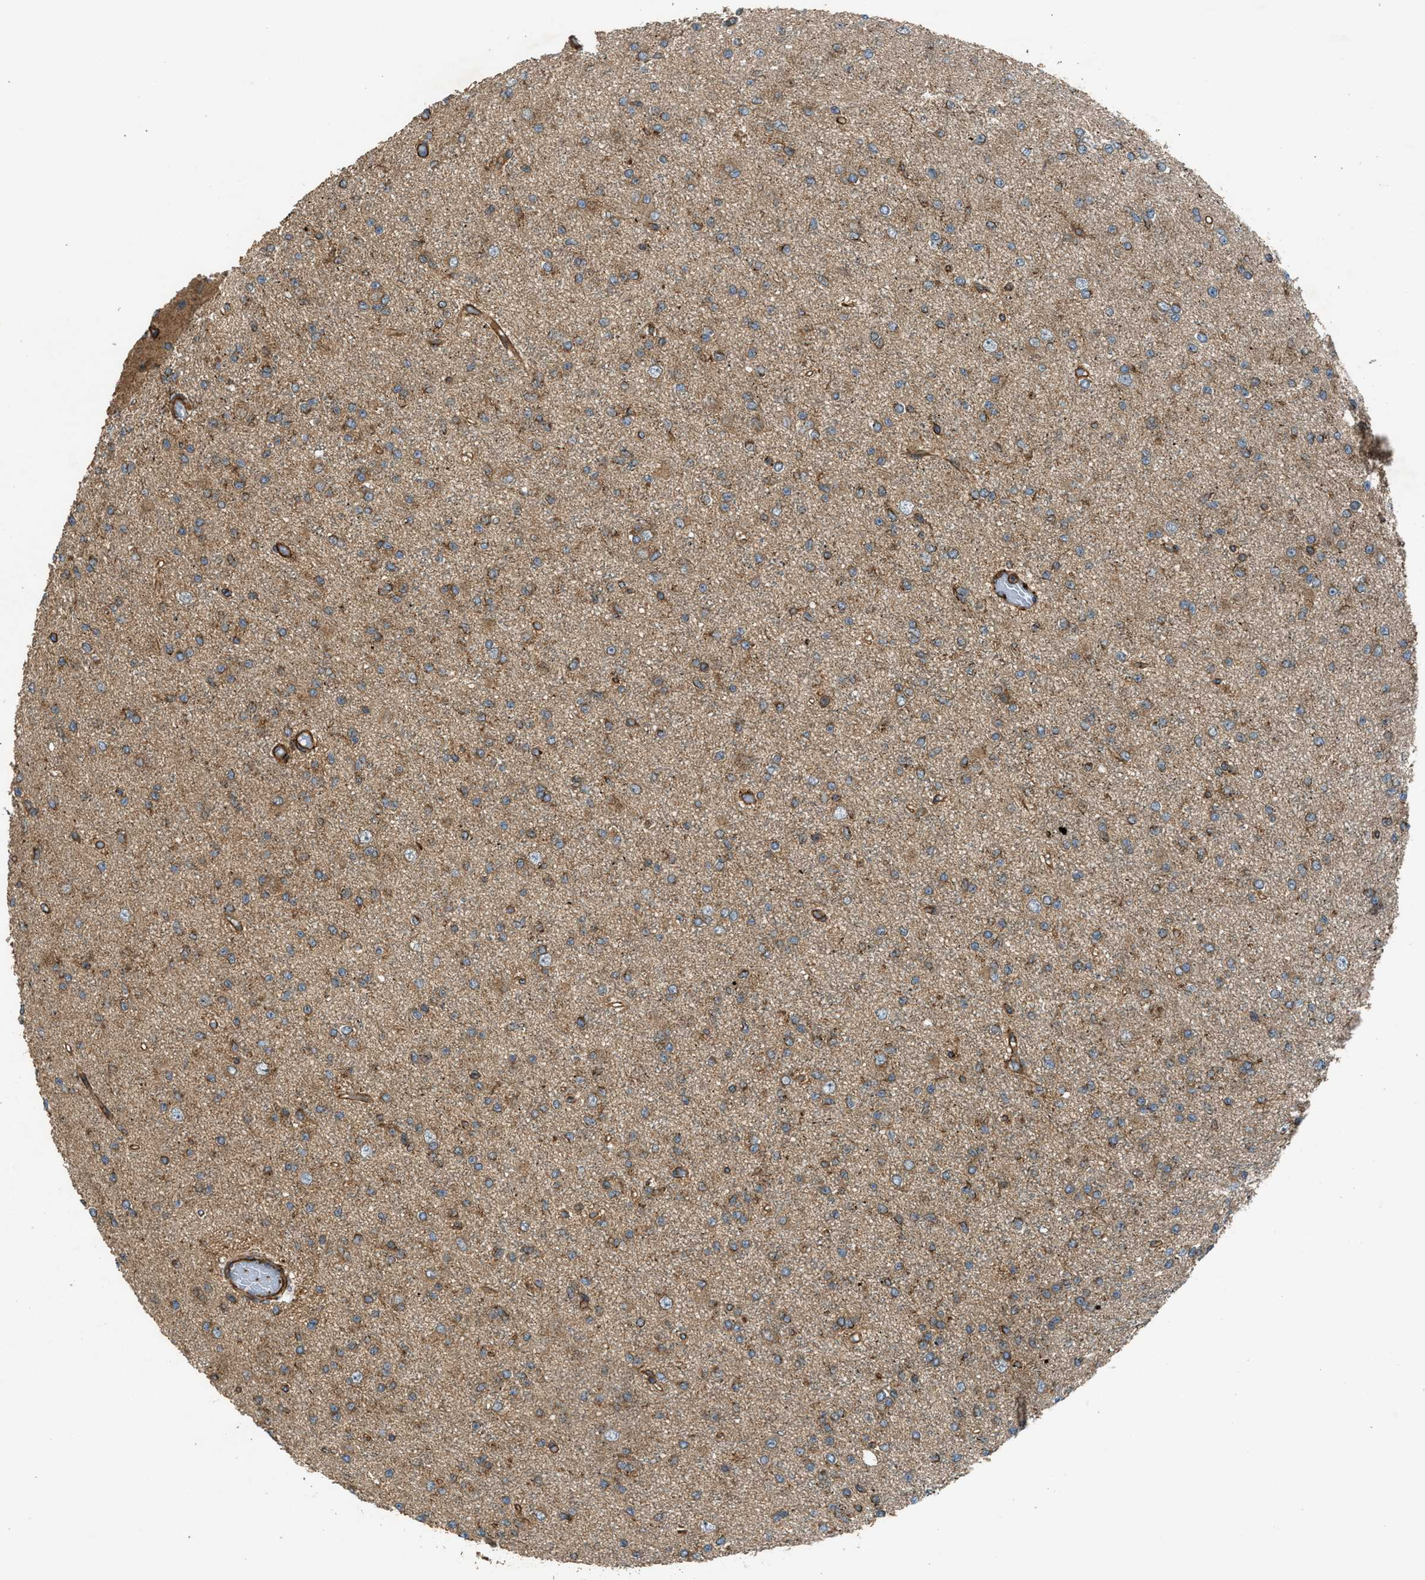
{"staining": {"intensity": "weak", "quantity": ">75%", "location": "cytoplasmic/membranous"}, "tissue": "glioma", "cell_type": "Tumor cells", "image_type": "cancer", "snomed": [{"axis": "morphology", "description": "Glioma, malignant, Low grade"}, {"axis": "topography", "description": "Brain"}], "caption": "A high-resolution image shows immunohistochemistry (IHC) staining of malignant low-grade glioma, which displays weak cytoplasmic/membranous staining in about >75% of tumor cells. (IHC, brightfield microscopy, high magnification).", "gene": "EGLN1", "patient": {"sex": "female", "age": 22}}